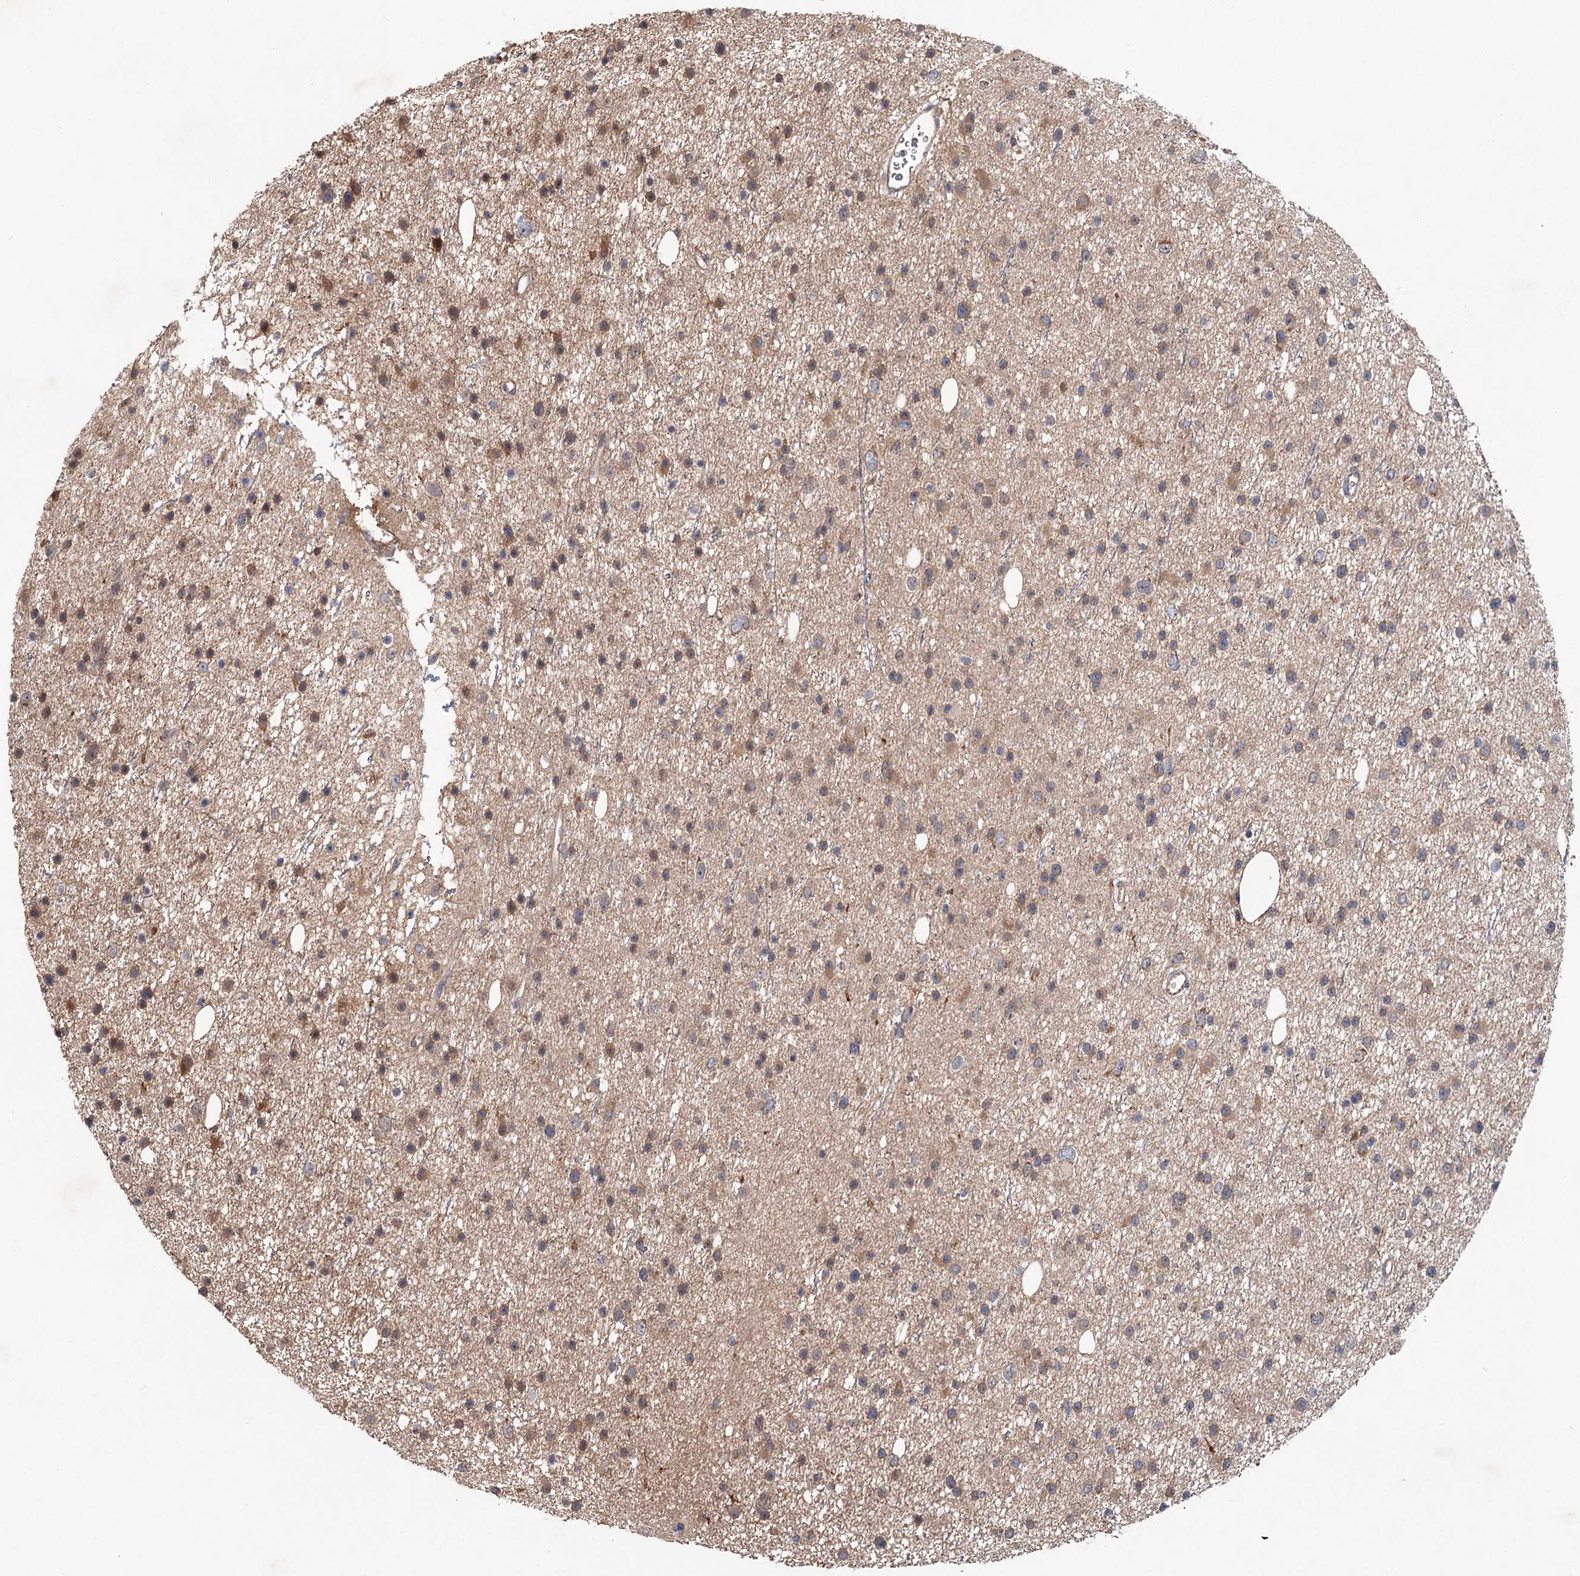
{"staining": {"intensity": "moderate", "quantity": "25%-75%", "location": "cytoplasmic/membranous"}, "tissue": "glioma", "cell_type": "Tumor cells", "image_type": "cancer", "snomed": [{"axis": "morphology", "description": "Glioma, malignant, Low grade"}, {"axis": "topography", "description": "Cerebral cortex"}], "caption": "This is an image of immunohistochemistry (IHC) staining of glioma, which shows moderate expression in the cytoplasmic/membranous of tumor cells.", "gene": "MTRR", "patient": {"sex": "female", "age": 39}}